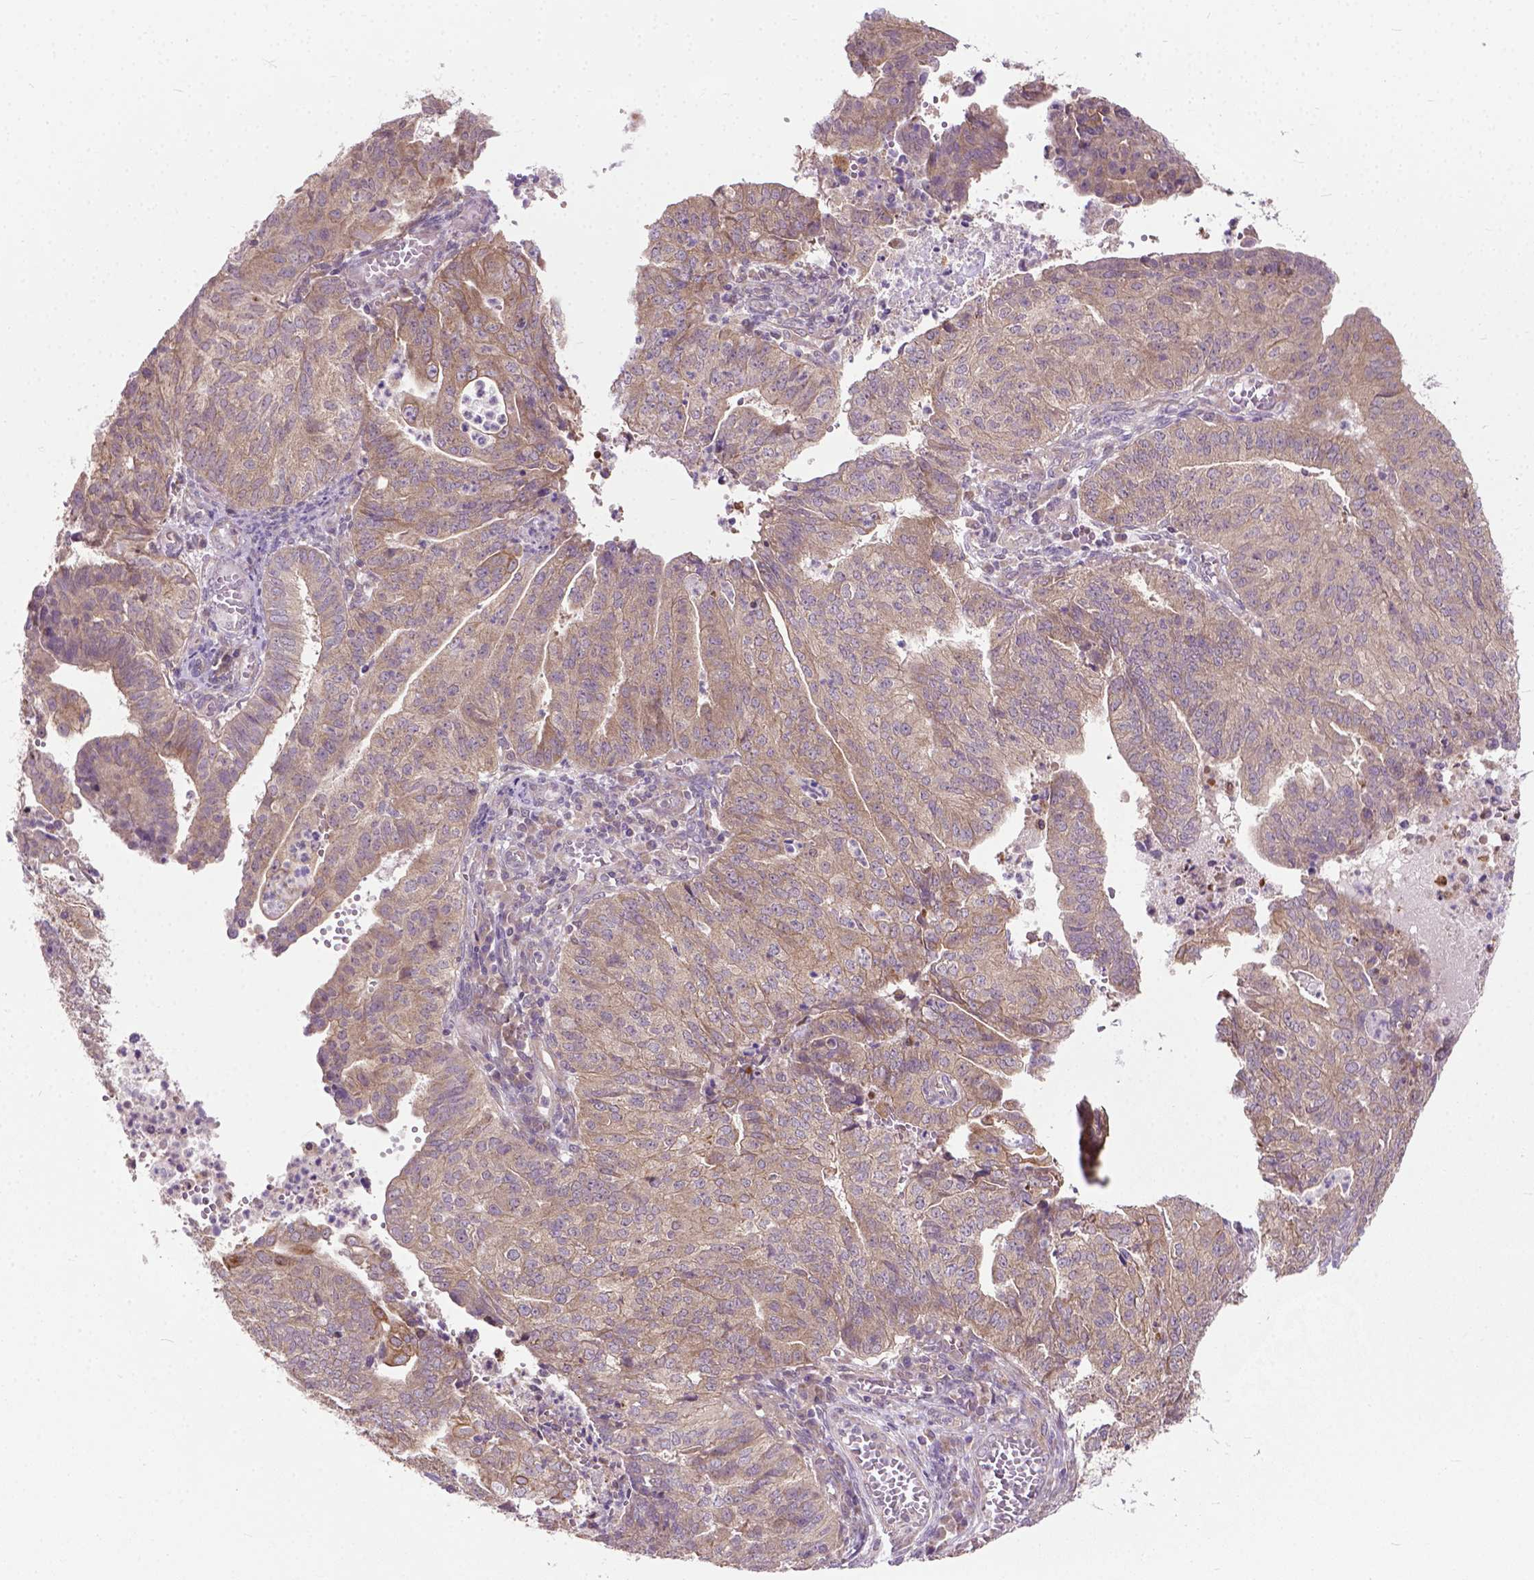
{"staining": {"intensity": "weak", "quantity": "<25%", "location": "cytoplasmic/membranous"}, "tissue": "endometrial cancer", "cell_type": "Tumor cells", "image_type": "cancer", "snomed": [{"axis": "morphology", "description": "Adenocarcinoma, NOS"}, {"axis": "topography", "description": "Endometrium"}], "caption": "This is an immunohistochemistry (IHC) micrograph of human adenocarcinoma (endometrial). There is no staining in tumor cells.", "gene": "MZT1", "patient": {"sex": "female", "age": 82}}